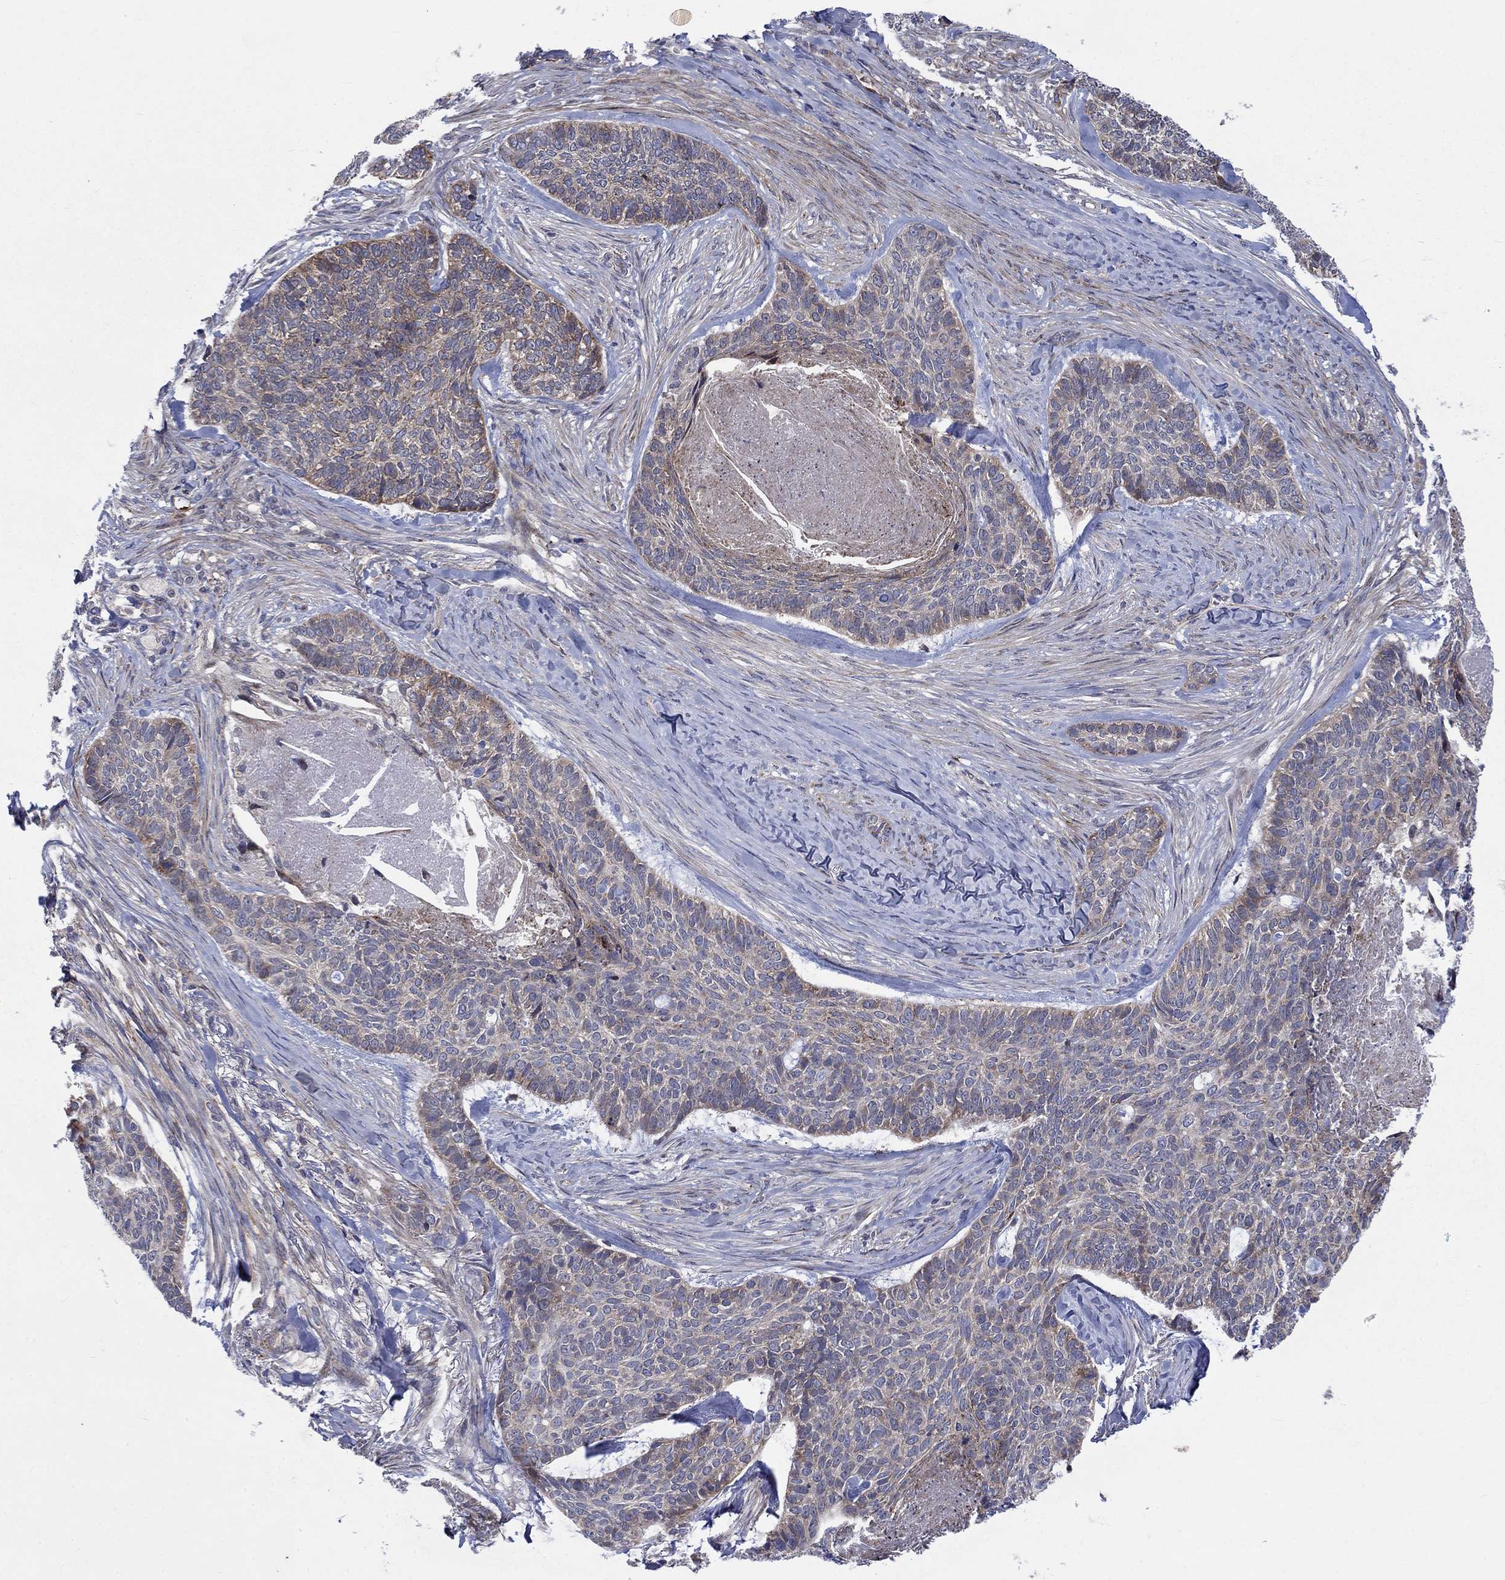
{"staining": {"intensity": "weak", "quantity": "25%-75%", "location": "cytoplasmic/membranous"}, "tissue": "skin cancer", "cell_type": "Tumor cells", "image_type": "cancer", "snomed": [{"axis": "morphology", "description": "Basal cell carcinoma"}, {"axis": "topography", "description": "Skin"}], "caption": "Immunohistochemistry (IHC) of human skin cancer (basal cell carcinoma) shows low levels of weak cytoplasmic/membranous staining in approximately 25%-75% of tumor cells.", "gene": "SLC35F2", "patient": {"sex": "female", "age": 69}}